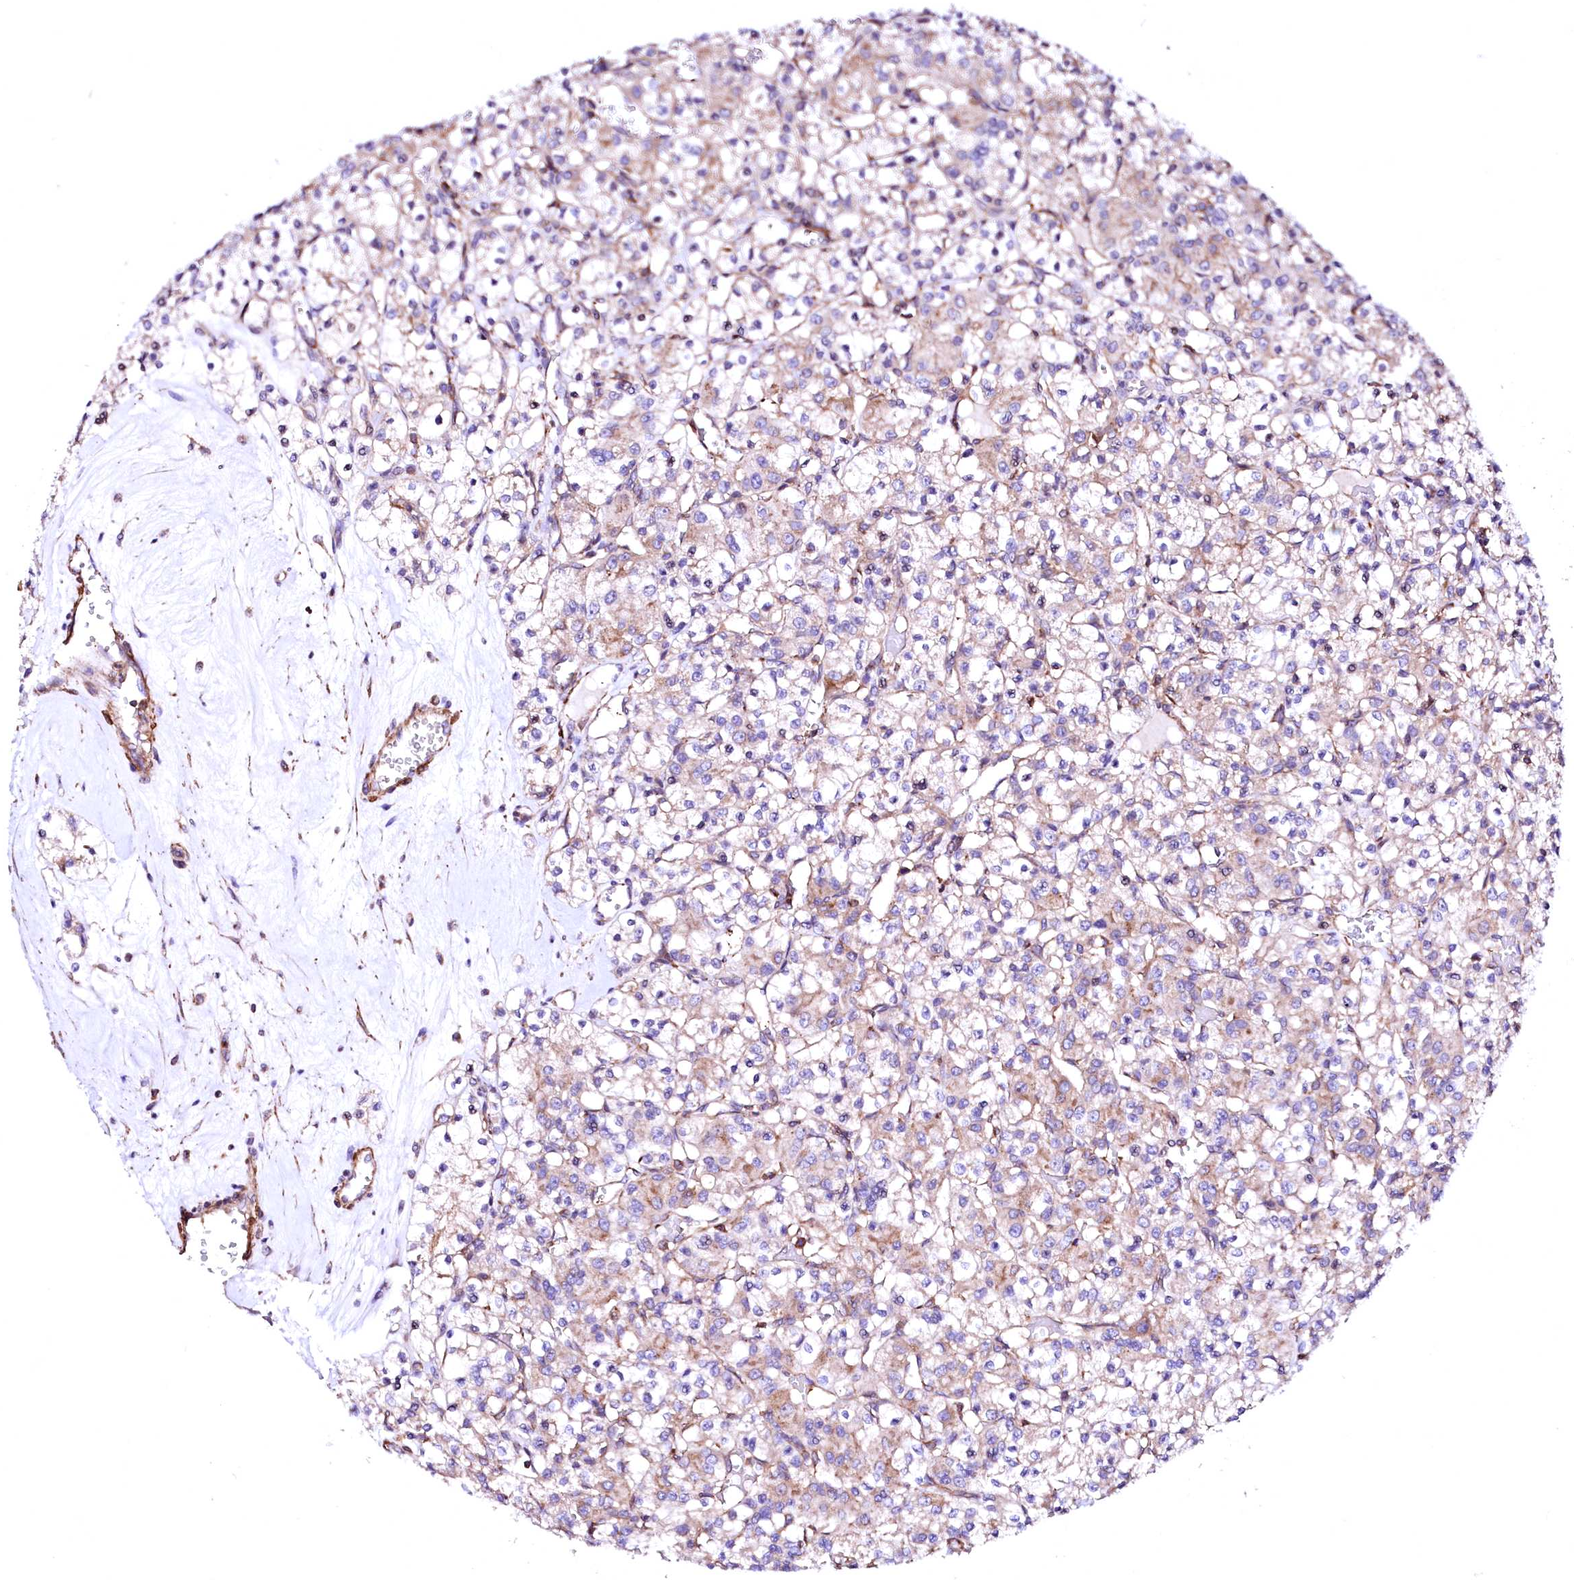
{"staining": {"intensity": "weak", "quantity": "25%-75%", "location": "cytoplasmic/membranous"}, "tissue": "renal cancer", "cell_type": "Tumor cells", "image_type": "cancer", "snomed": [{"axis": "morphology", "description": "Adenocarcinoma, NOS"}, {"axis": "topography", "description": "Kidney"}], "caption": "There is low levels of weak cytoplasmic/membranous positivity in tumor cells of adenocarcinoma (renal), as demonstrated by immunohistochemical staining (brown color).", "gene": "GPR176", "patient": {"sex": "female", "age": 59}}